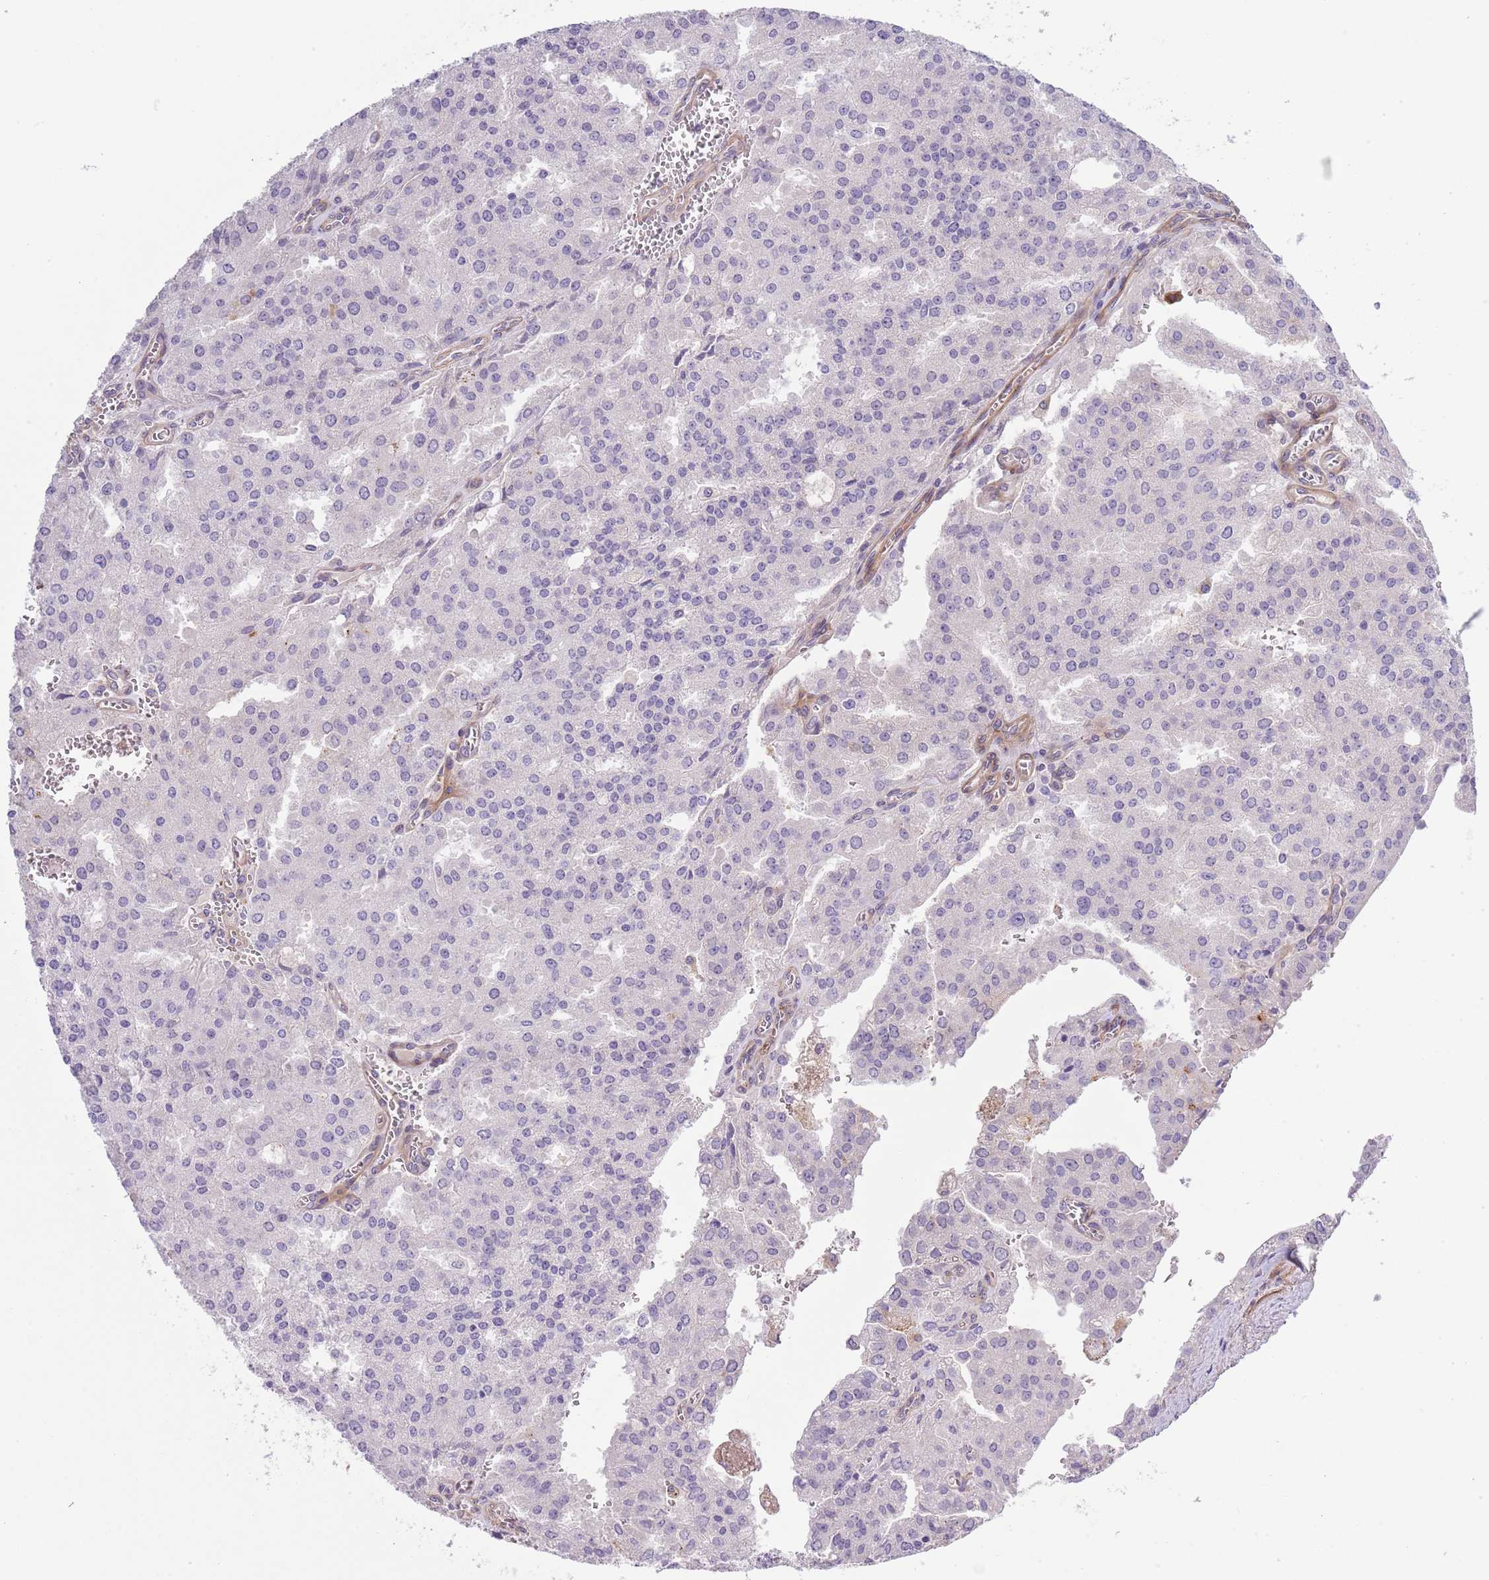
{"staining": {"intensity": "negative", "quantity": "none", "location": "none"}, "tissue": "prostate cancer", "cell_type": "Tumor cells", "image_type": "cancer", "snomed": [{"axis": "morphology", "description": "Adenocarcinoma, High grade"}, {"axis": "topography", "description": "Prostate"}], "caption": "A high-resolution photomicrograph shows immunohistochemistry staining of prostate cancer, which demonstrates no significant staining in tumor cells.", "gene": "TINAGL1", "patient": {"sex": "male", "age": 68}}